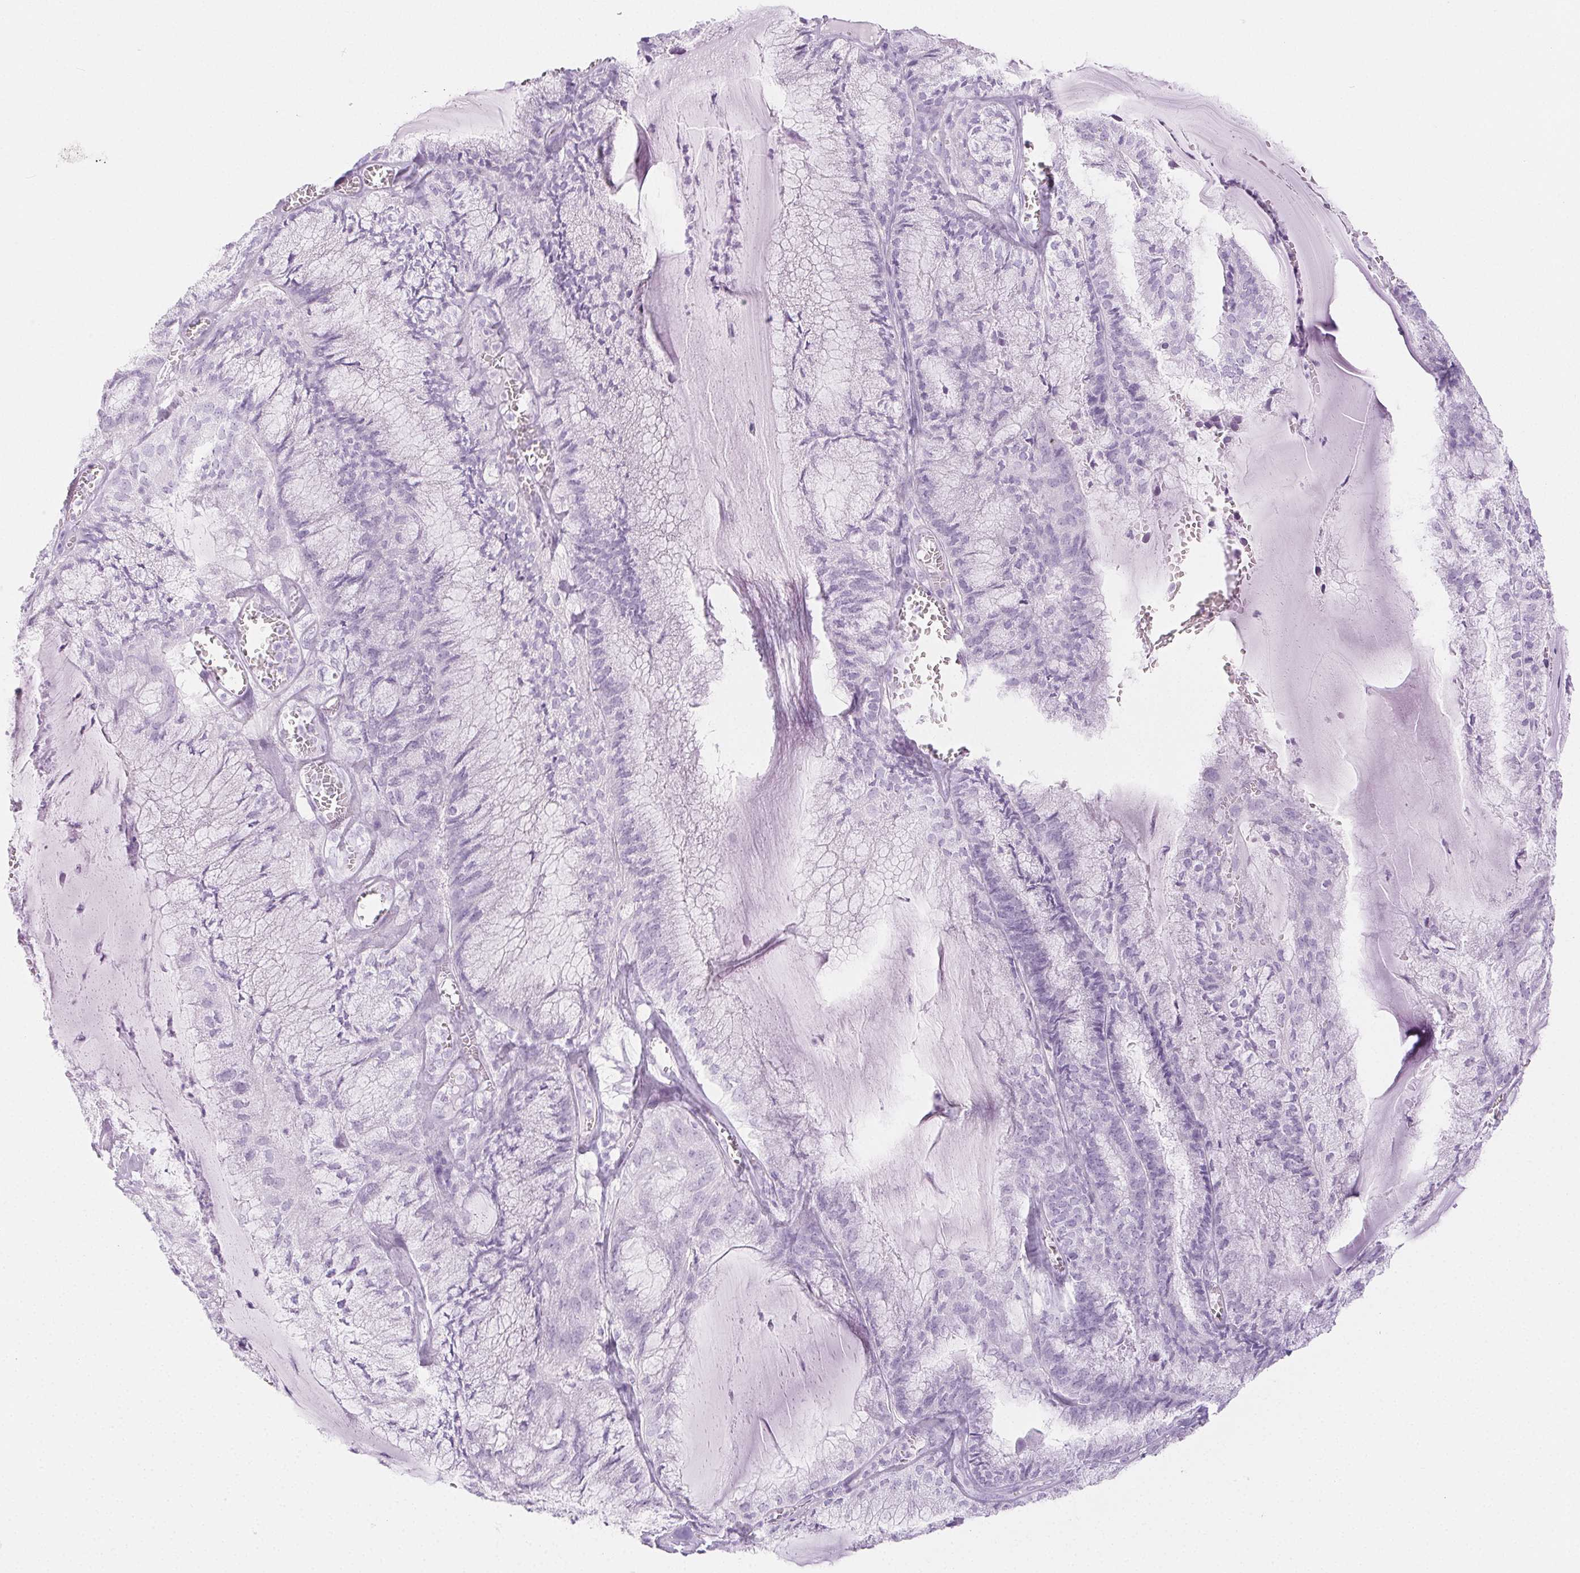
{"staining": {"intensity": "negative", "quantity": "none", "location": "none"}, "tissue": "endometrial cancer", "cell_type": "Tumor cells", "image_type": "cancer", "snomed": [{"axis": "morphology", "description": "Carcinoma, NOS"}, {"axis": "topography", "description": "Endometrium"}], "caption": "A photomicrograph of human endometrial carcinoma is negative for staining in tumor cells.", "gene": "SPRR3", "patient": {"sex": "female", "age": 62}}